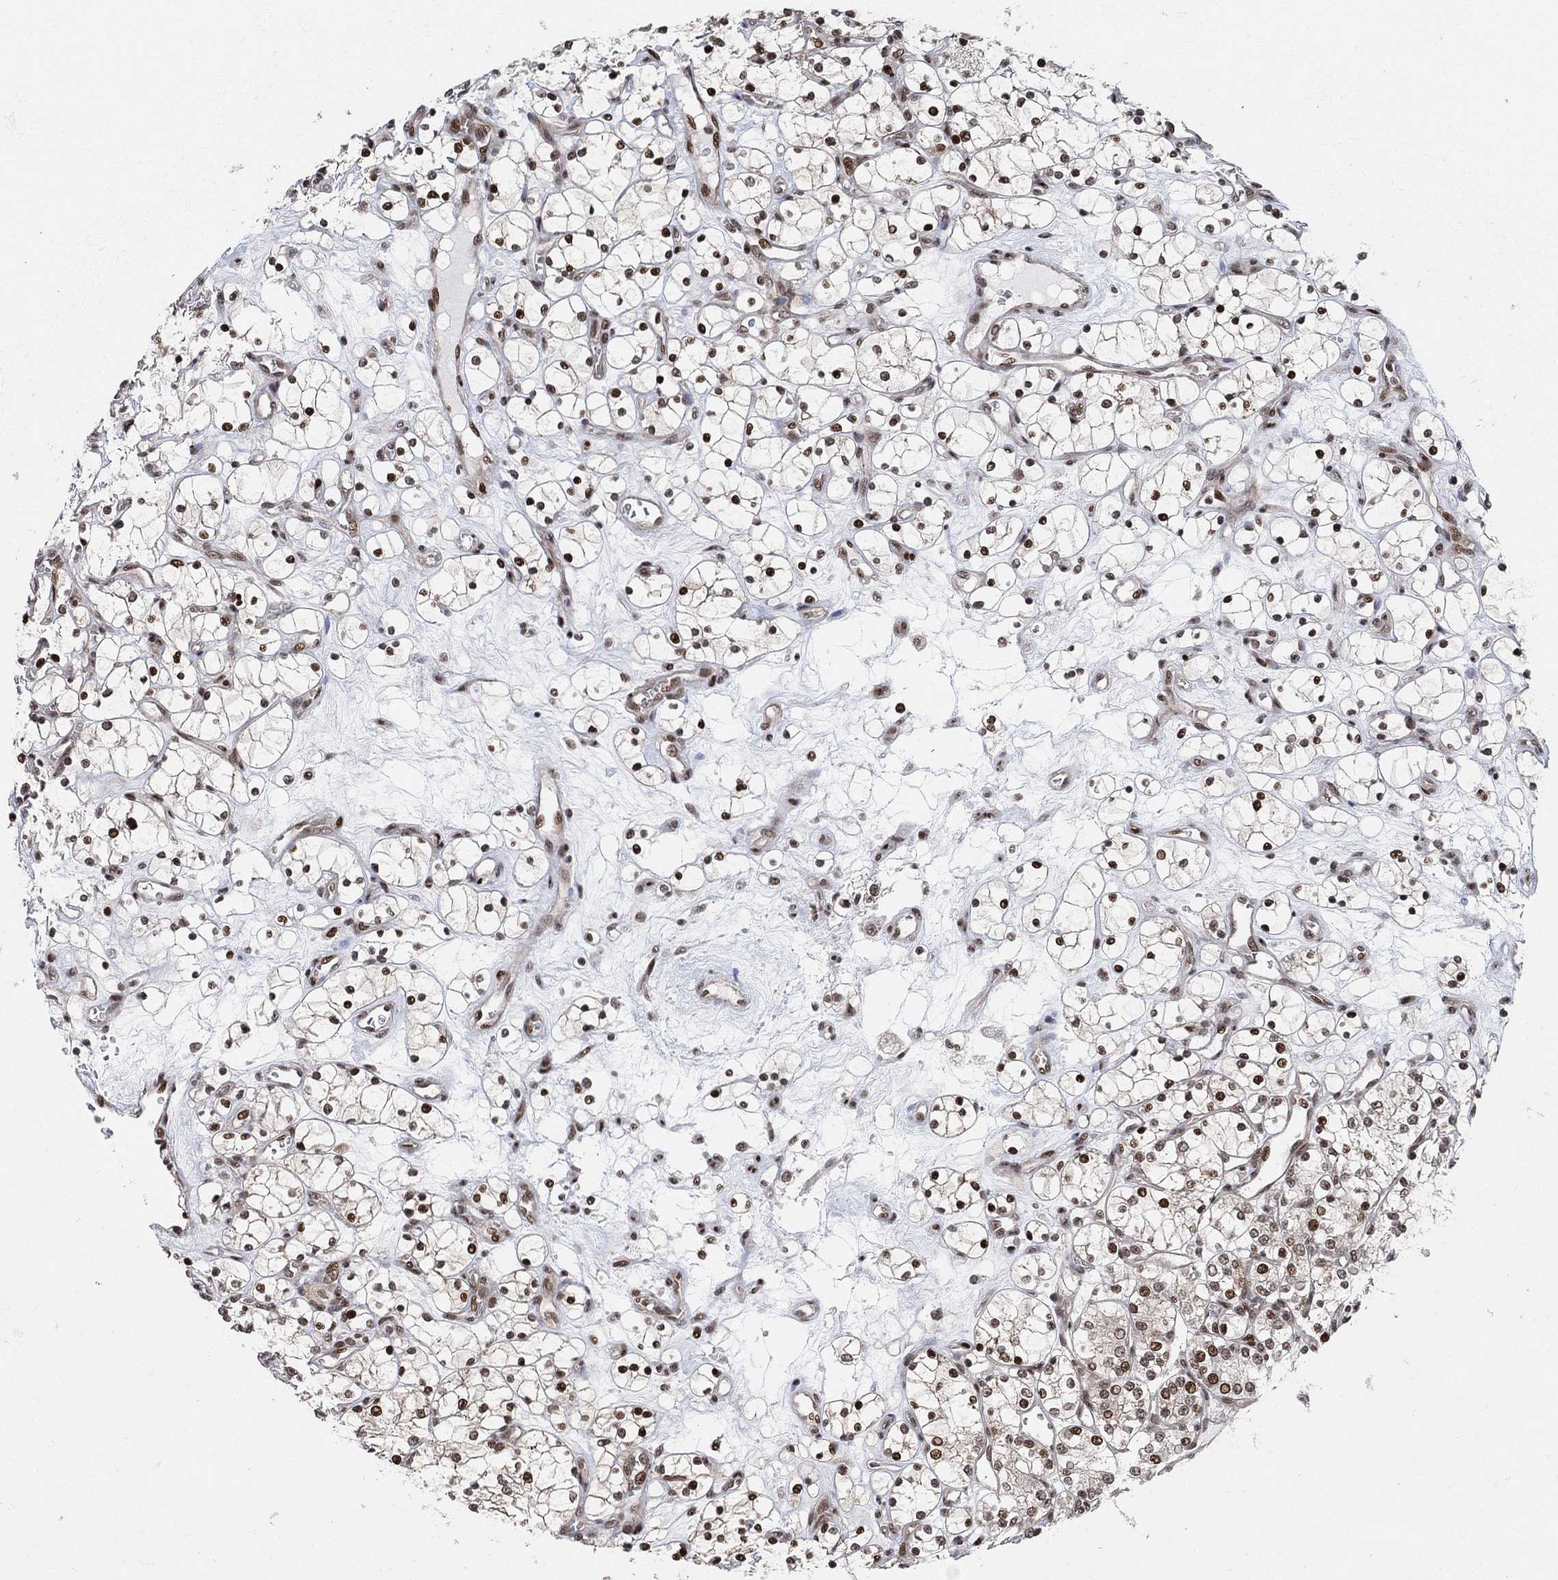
{"staining": {"intensity": "strong", "quantity": "25%-75%", "location": "nuclear"}, "tissue": "renal cancer", "cell_type": "Tumor cells", "image_type": "cancer", "snomed": [{"axis": "morphology", "description": "Adenocarcinoma, NOS"}, {"axis": "topography", "description": "Kidney"}], "caption": "Immunohistochemical staining of renal cancer demonstrates high levels of strong nuclear protein positivity in about 25%-75% of tumor cells.", "gene": "E4F1", "patient": {"sex": "female", "age": 69}}